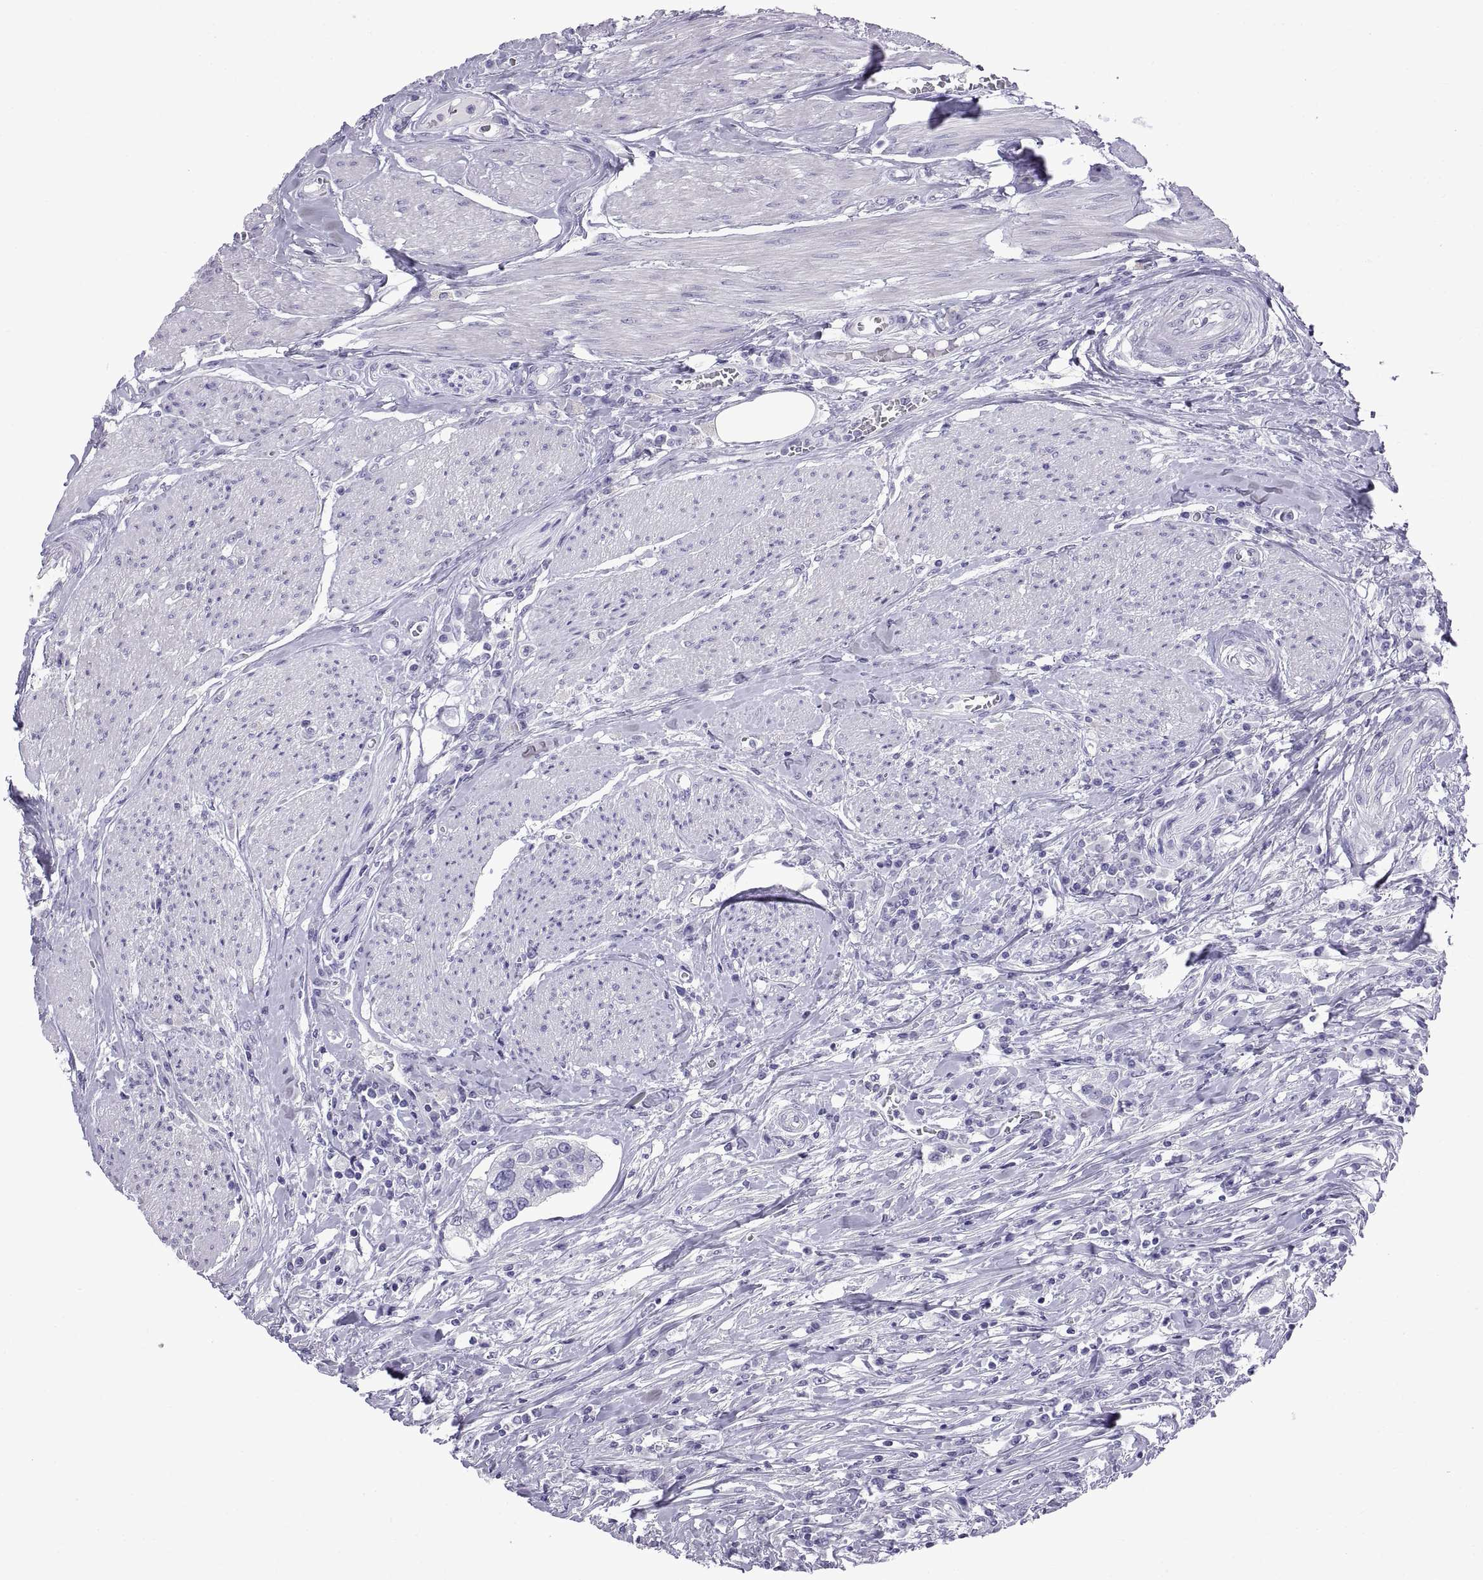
{"staining": {"intensity": "negative", "quantity": "none", "location": "none"}, "tissue": "urothelial cancer", "cell_type": "Tumor cells", "image_type": "cancer", "snomed": [{"axis": "morphology", "description": "Urothelial carcinoma, NOS"}, {"axis": "morphology", "description": "Urothelial carcinoma, High grade"}, {"axis": "topography", "description": "Urinary bladder"}], "caption": "This photomicrograph is of transitional cell carcinoma stained with immunohistochemistry (IHC) to label a protein in brown with the nuclei are counter-stained blue. There is no staining in tumor cells.", "gene": "SPDYE1", "patient": {"sex": "male", "age": 63}}